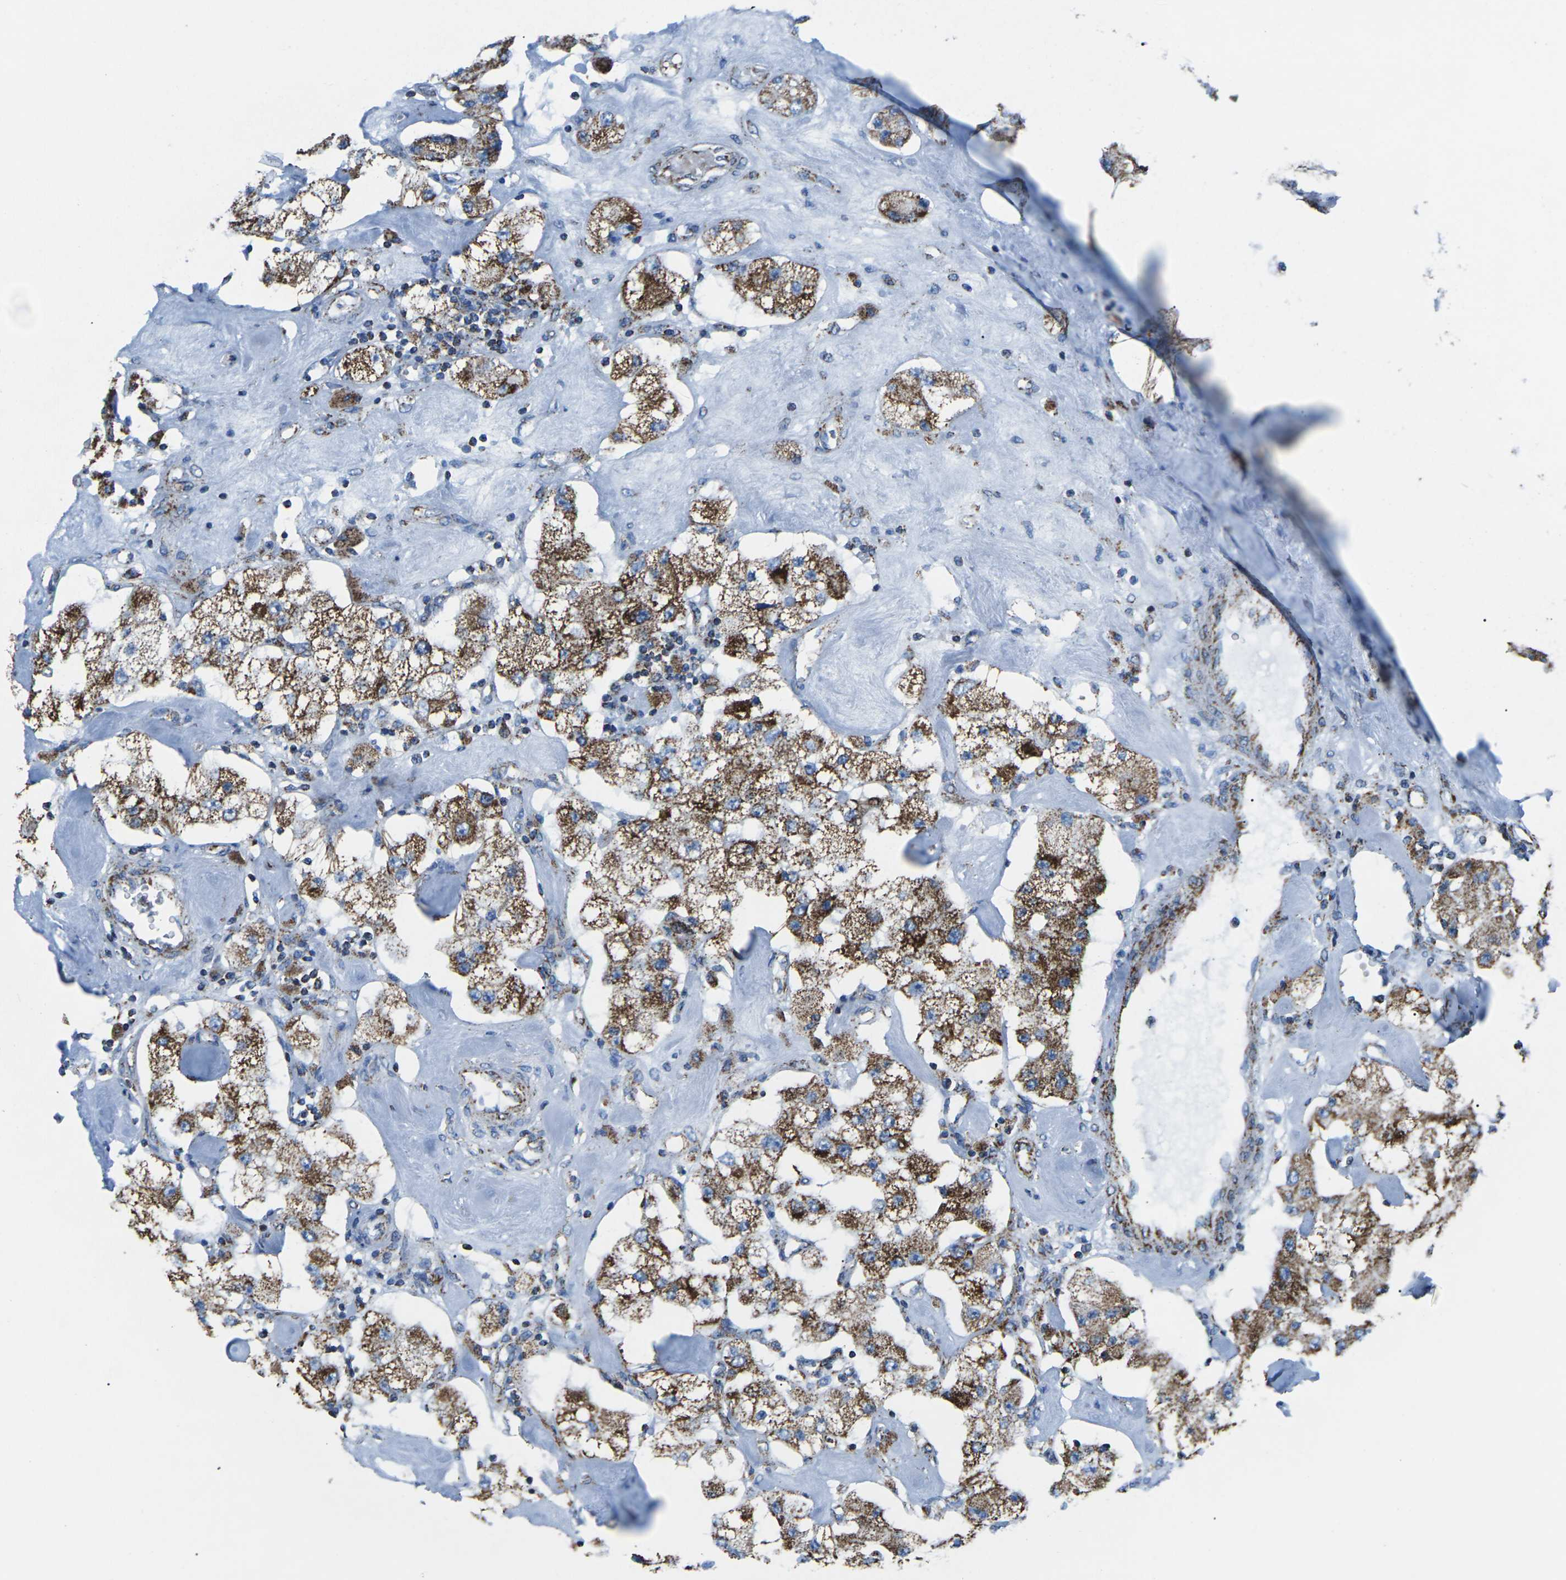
{"staining": {"intensity": "strong", "quantity": ">75%", "location": "cytoplasmic/membranous"}, "tissue": "carcinoid", "cell_type": "Tumor cells", "image_type": "cancer", "snomed": [{"axis": "morphology", "description": "Carcinoid, malignant, NOS"}, {"axis": "topography", "description": "Pancreas"}], "caption": "A high-resolution micrograph shows immunohistochemistry (IHC) staining of carcinoid, which shows strong cytoplasmic/membranous positivity in approximately >75% of tumor cells. The staining was performed using DAB to visualize the protein expression in brown, while the nuclei were stained in blue with hematoxylin (Magnification: 20x).", "gene": "MT-CO2", "patient": {"sex": "male", "age": 41}}